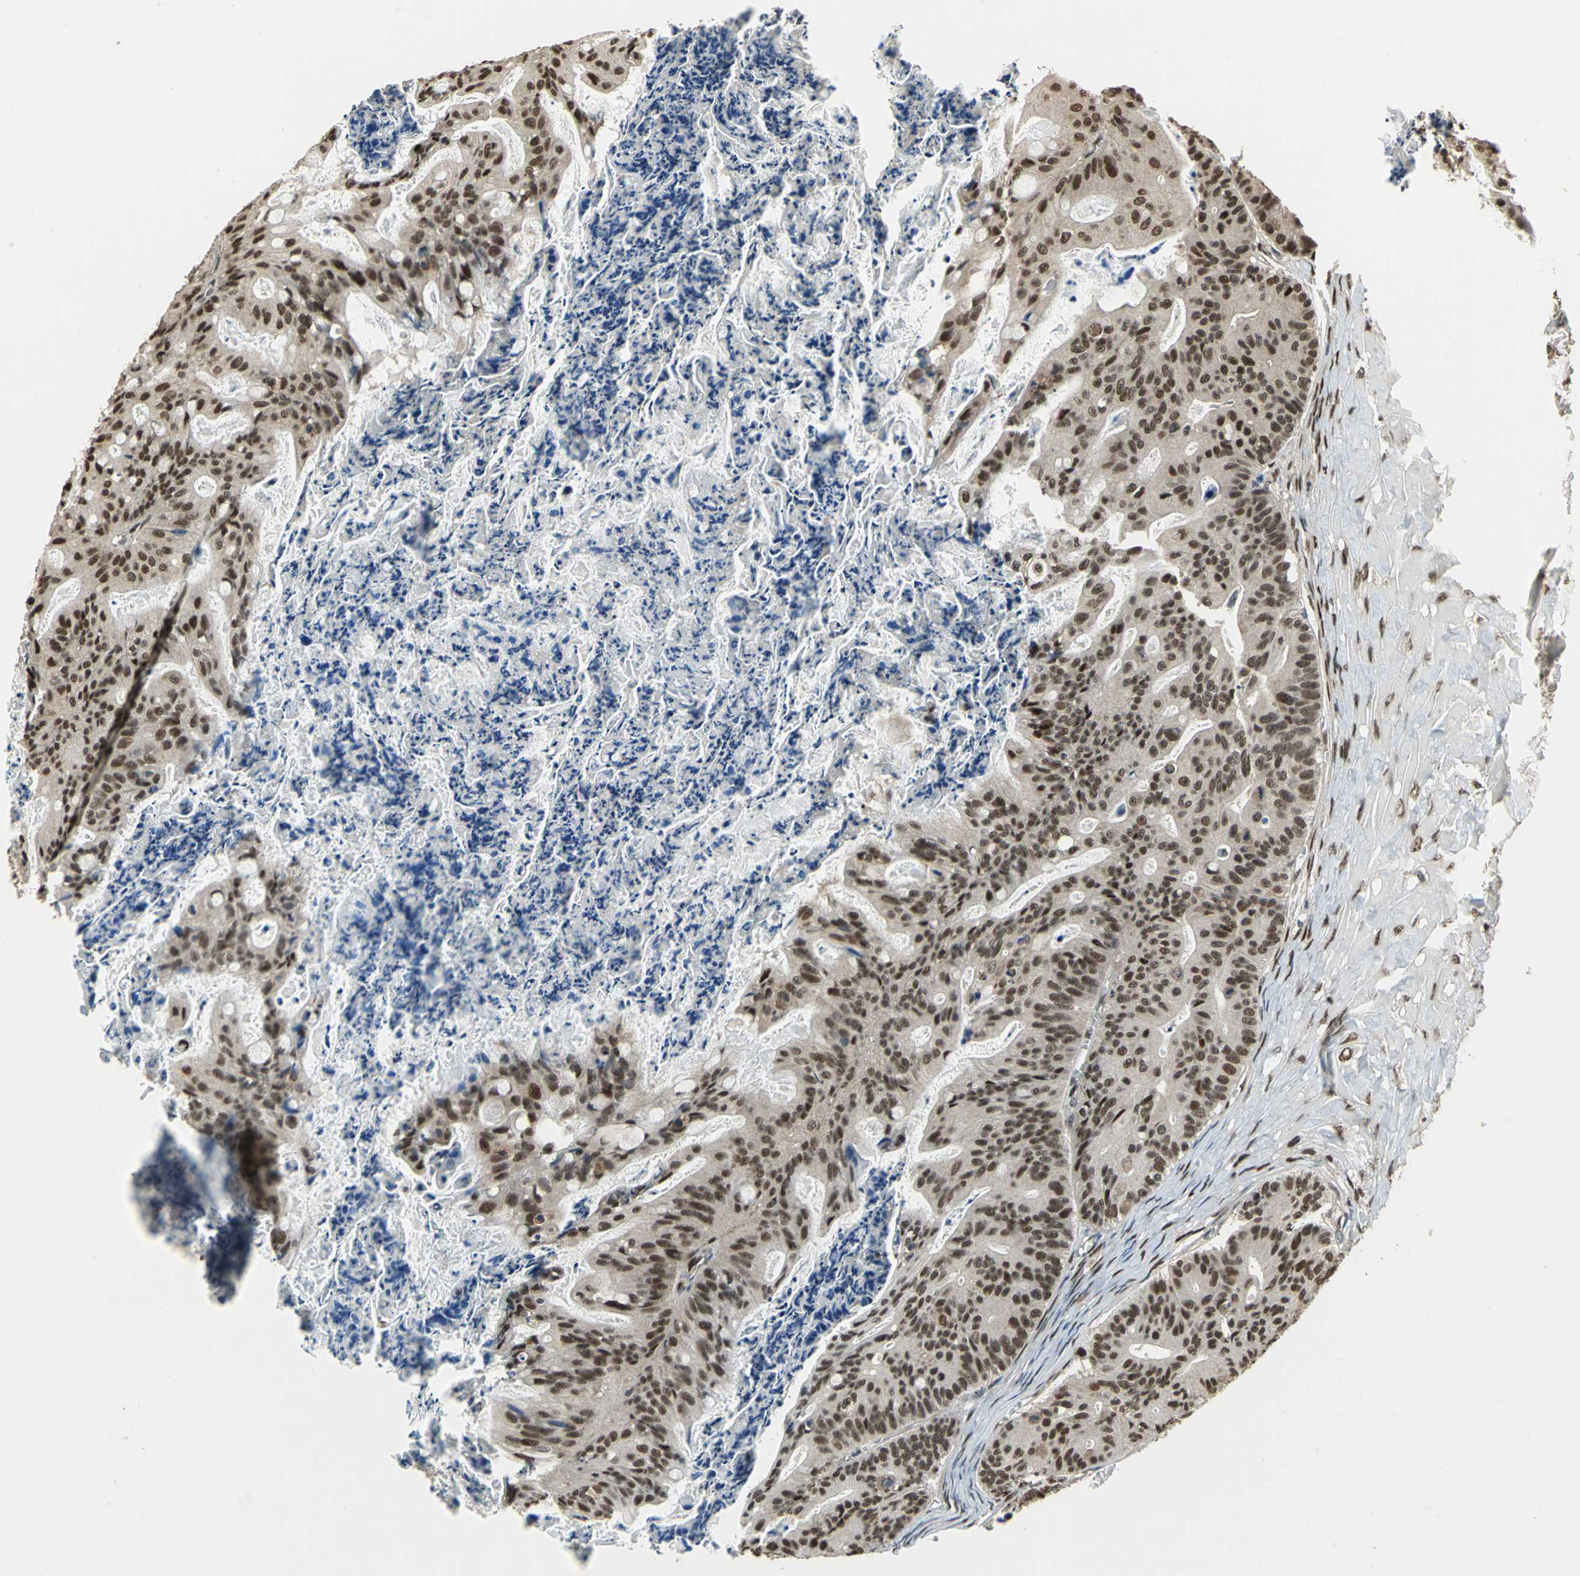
{"staining": {"intensity": "moderate", "quantity": ">75%", "location": "nuclear"}, "tissue": "ovarian cancer", "cell_type": "Tumor cells", "image_type": "cancer", "snomed": [{"axis": "morphology", "description": "Cystadenocarcinoma, mucinous, NOS"}, {"axis": "topography", "description": "Ovary"}], "caption": "IHC of ovarian cancer displays medium levels of moderate nuclear positivity in about >75% of tumor cells. The staining is performed using DAB (3,3'-diaminobenzidine) brown chromogen to label protein expression. The nuclei are counter-stained blue using hematoxylin.", "gene": "MIS18BP1", "patient": {"sex": "female", "age": 36}}